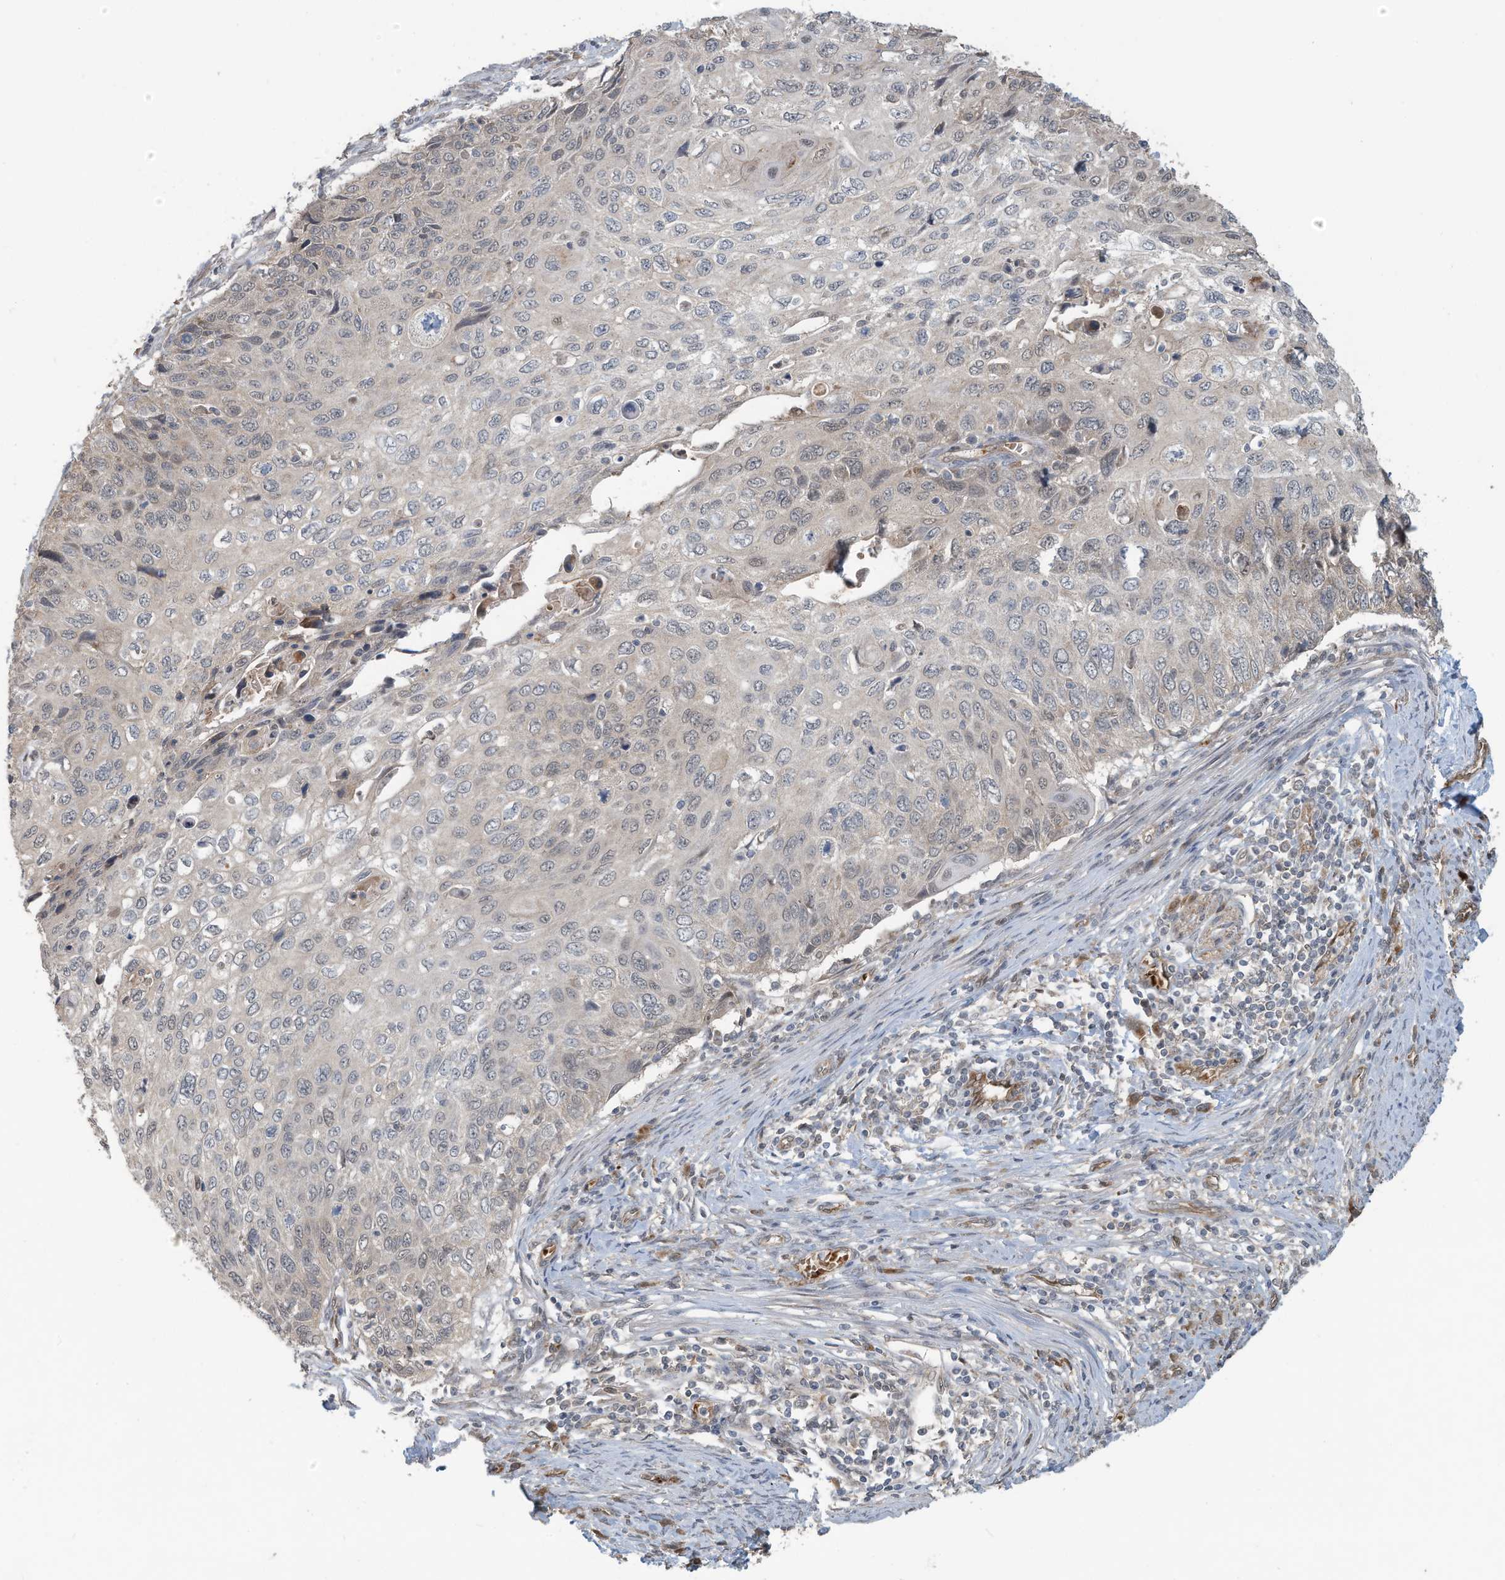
{"staining": {"intensity": "negative", "quantity": "none", "location": "none"}, "tissue": "cervical cancer", "cell_type": "Tumor cells", "image_type": "cancer", "snomed": [{"axis": "morphology", "description": "Squamous cell carcinoma, NOS"}, {"axis": "topography", "description": "Cervix"}], "caption": "Tumor cells show no significant positivity in cervical squamous cell carcinoma. (DAB immunohistochemistry (IHC) with hematoxylin counter stain).", "gene": "ERI2", "patient": {"sex": "female", "age": 70}}